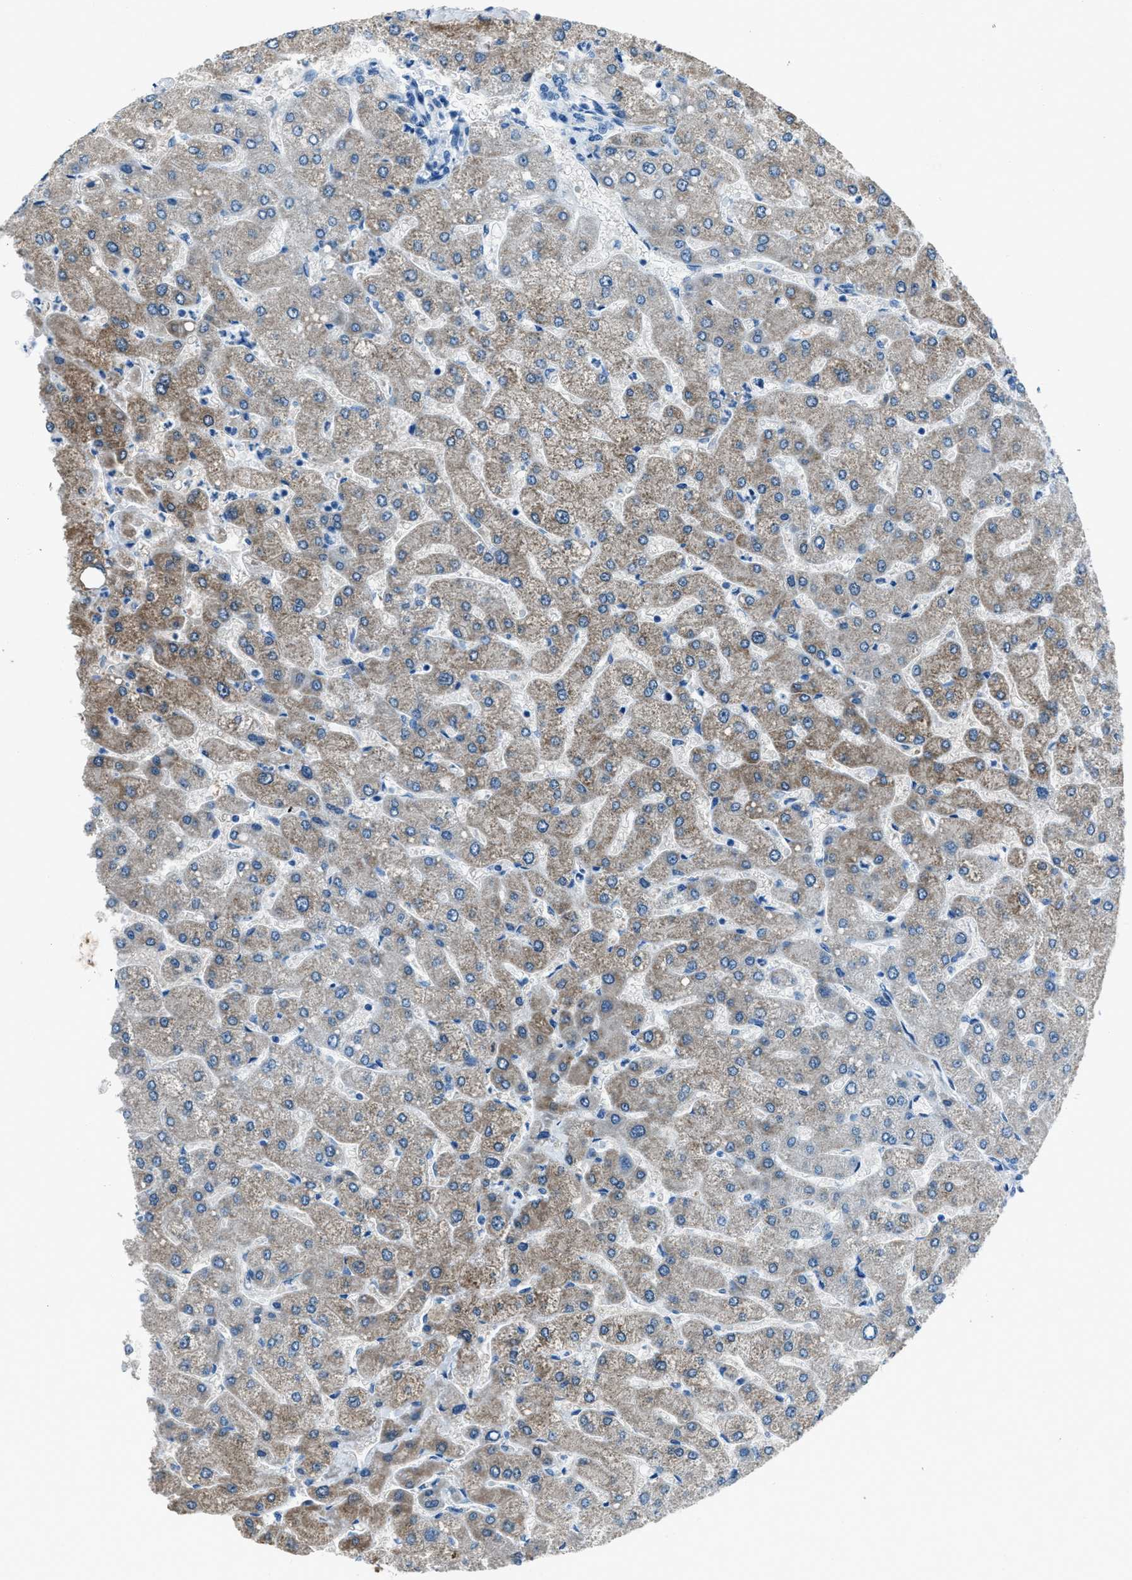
{"staining": {"intensity": "negative", "quantity": "none", "location": "none"}, "tissue": "liver", "cell_type": "Cholangiocytes", "image_type": "normal", "snomed": [{"axis": "morphology", "description": "Normal tissue, NOS"}, {"axis": "topography", "description": "Liver"}], "caption": "IHC image of unremarkable liver: human liver stained with DAB shows no significant protein positivity in cholangiocytes.", "gene": "AMACR", "patient": {"sex": "male", "age": 55}}